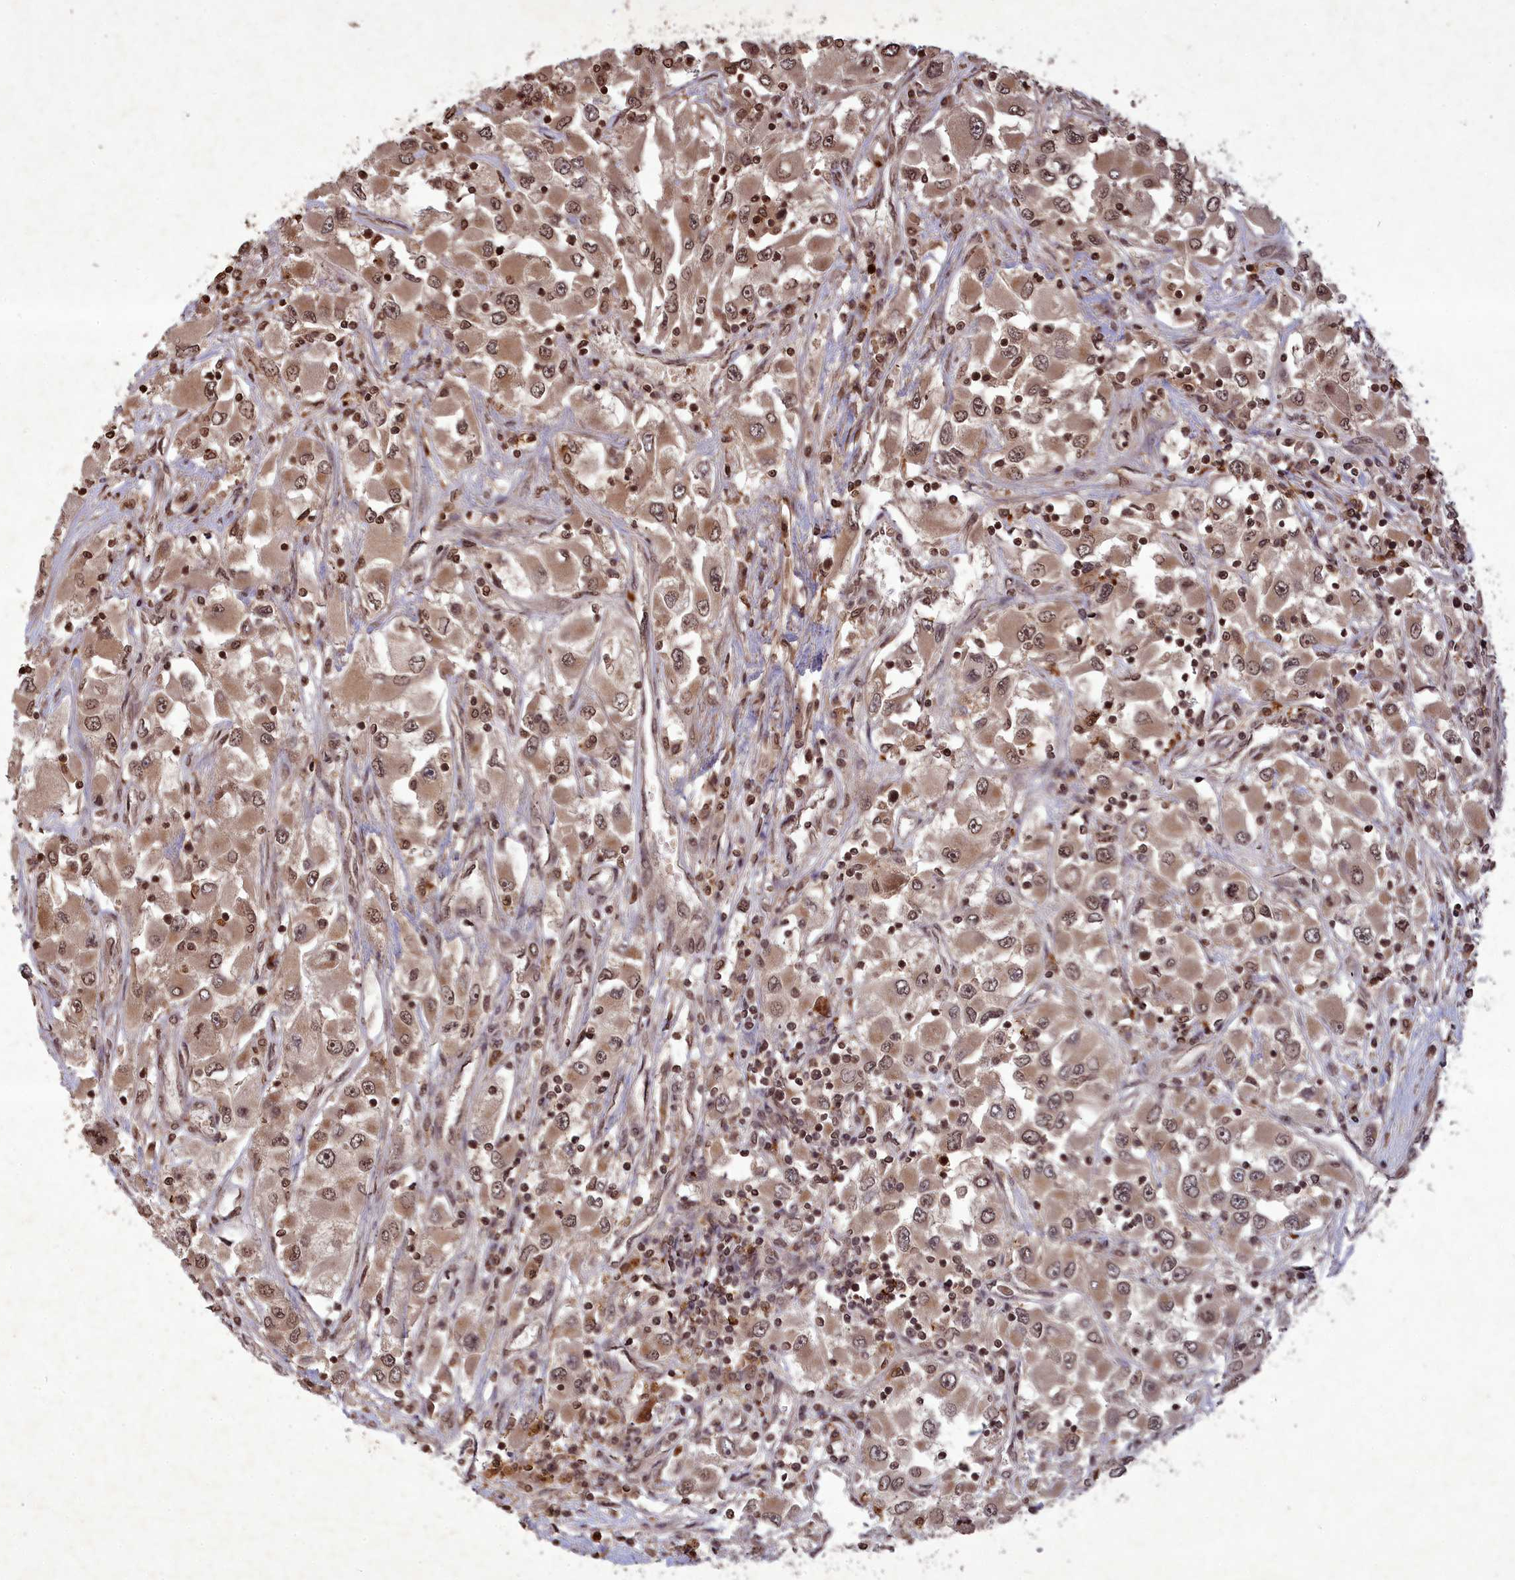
{"staining": {"intensity": "weak", "quantity": ">75%", "location": "cytoplasmic/membranous,nuclear"}, "tissue": "renal cancer", "cell_type": "Tumor cells", "image_type": "cancer", "snomed": [{"axis": "morphology", "description": "Adenocarcinoma, NOS"}, {"axis": "topography", "description": "Kidney"}], "caption": "Renal cancer tissue demonstrates weak cytoplasmic/membranous and nuclear staining in about >75% of tumor cells", "gene": "SRMS", "patient": {"sex": "female", "age": 52}}